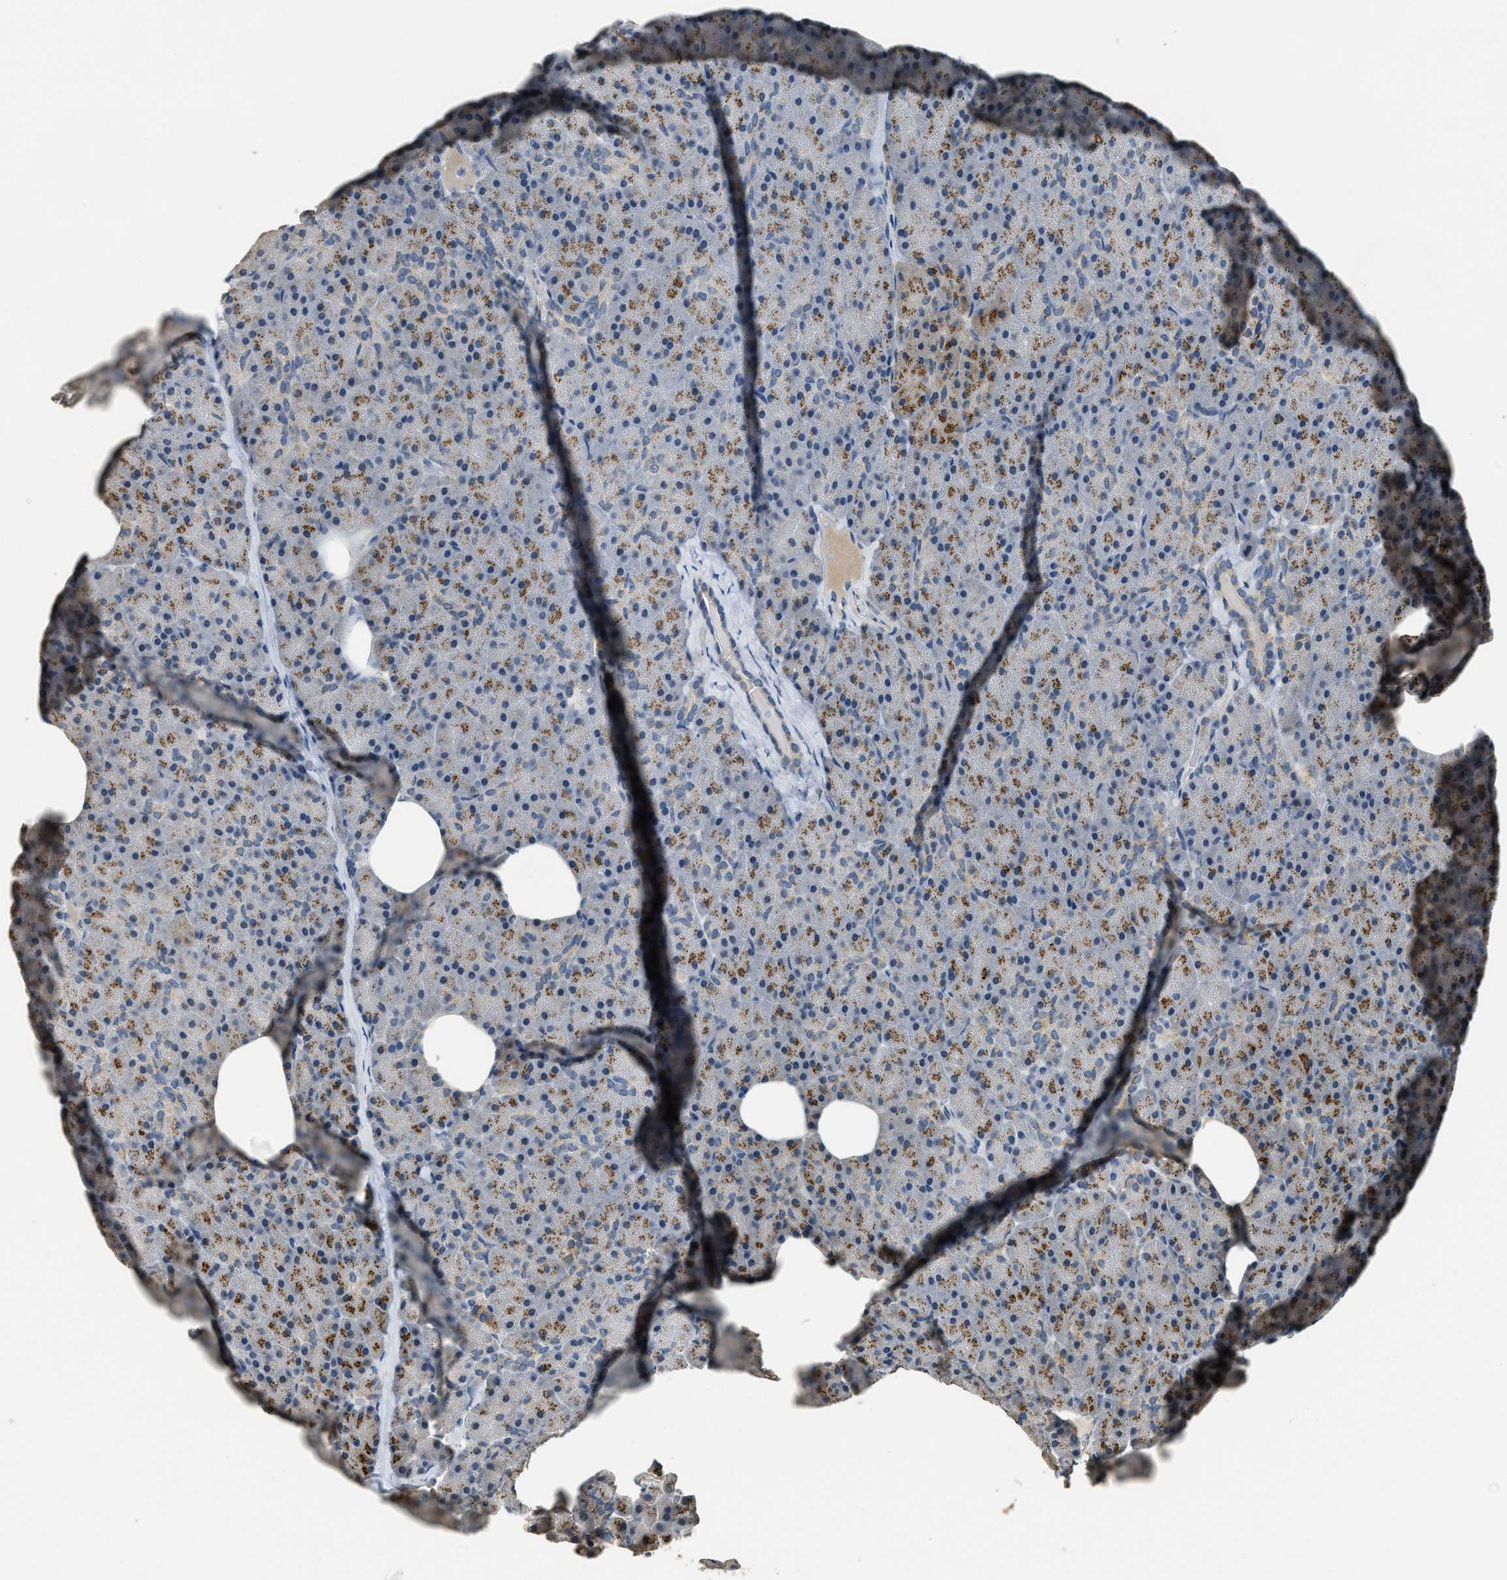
{"staining": {"intensity": "moderate", "quantity": ">75%", "location": "cytoplasmic/membranous"}, "tissue": "pancreas", "cell_type": "Exocrine glandular cells", "image_type": "normal", "snomed": [{"axis": "morphology", "description": "Normal tissue, NOS"}, {"axis": "topography", "description": "Pancreas"}], "caption": "Moderate cytoplasmic/membranous positivity is seen in about >75% of exocrine glandular cells in normal pancreas.", "gene": "IPO7", "patient": {"sex": "female", "age": 35}}